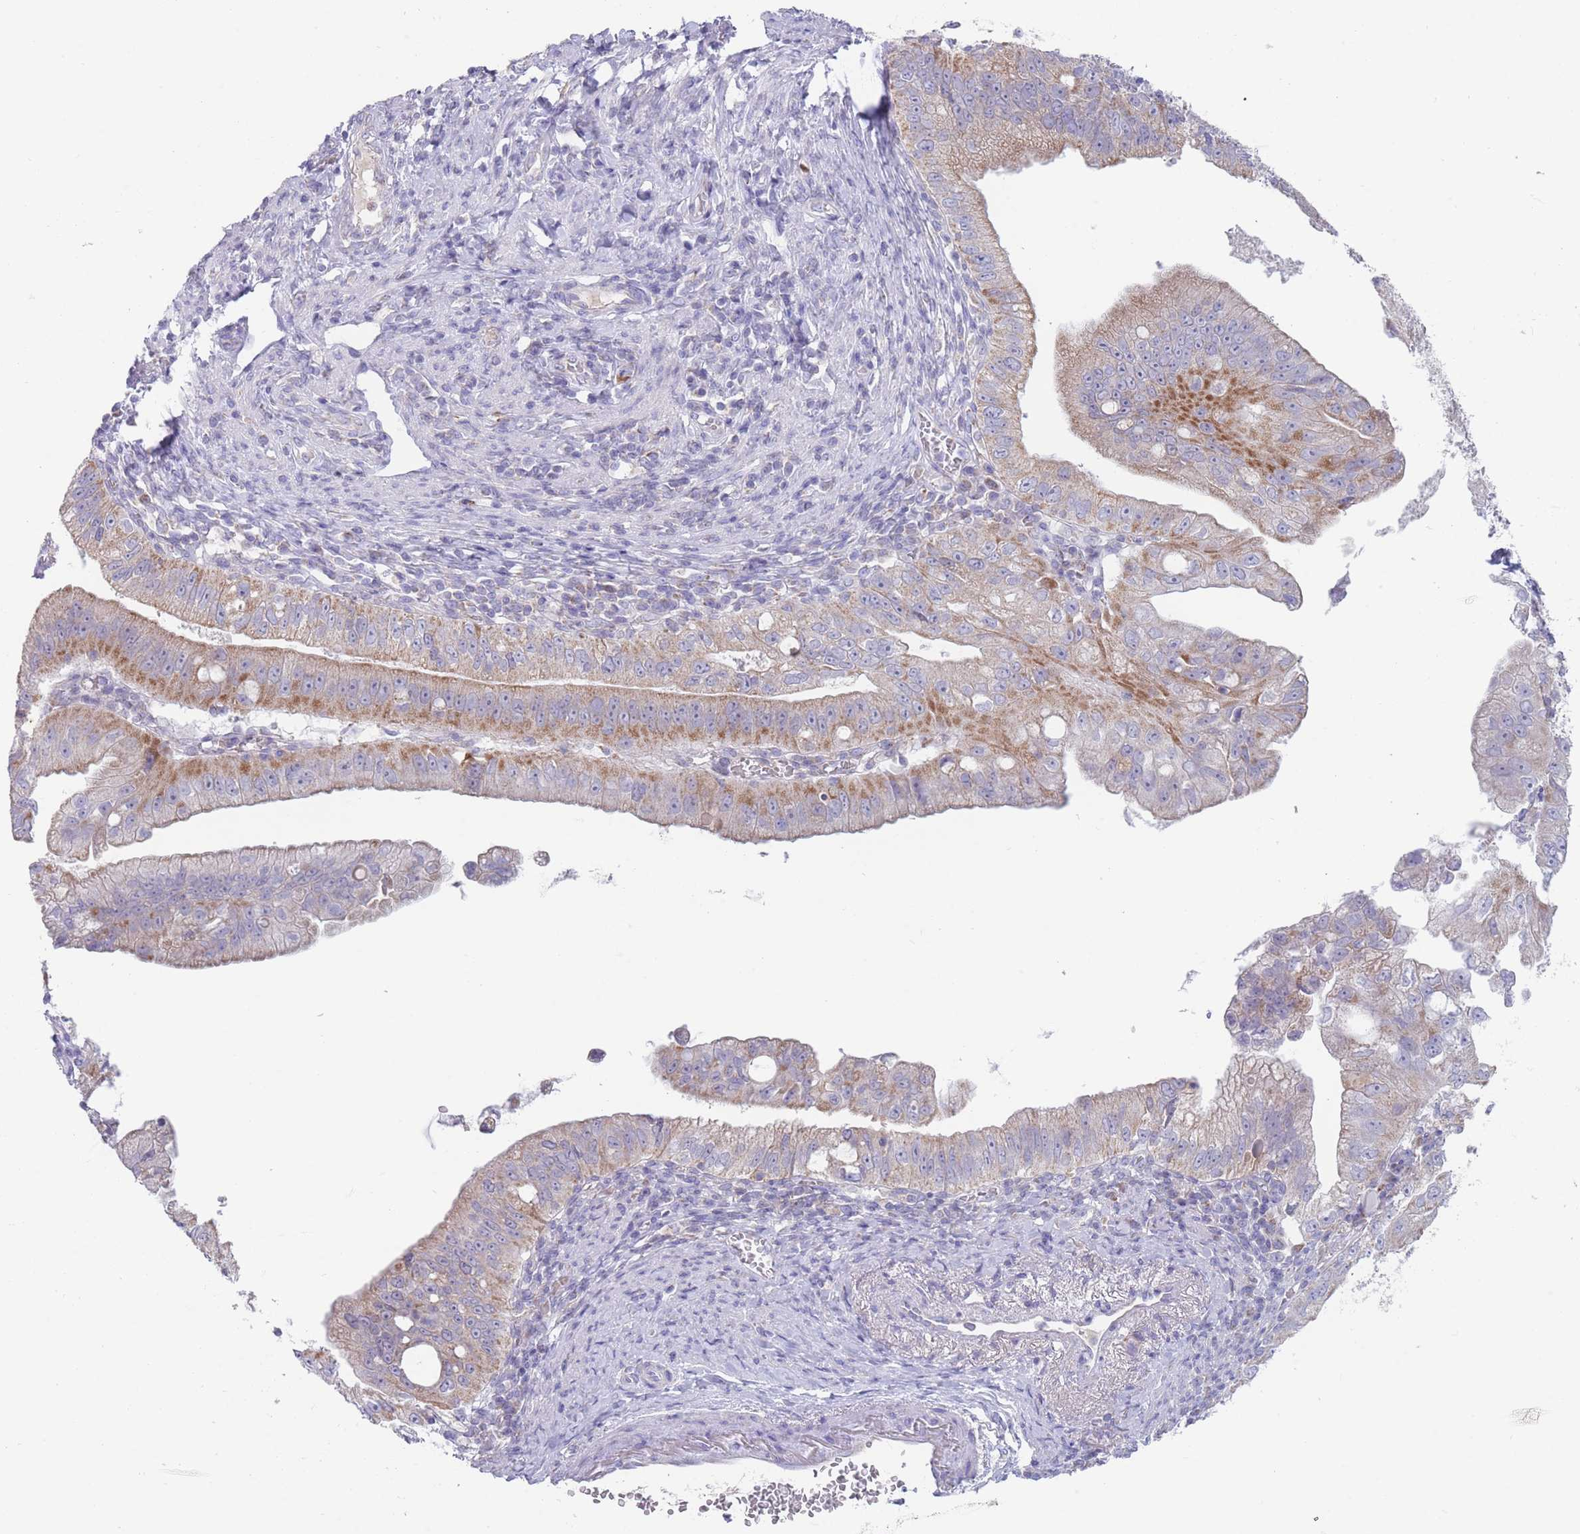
{"staining": {"intensity": "moderate", "quantity": "25%-75%", "location": "cytoplasmic/membranous"}, "tissue": "pancreatic cancer", "cell_type": "Tumor cells", "image_type": "cancer", "snomed": [{"axis": "morphology", "description": "Adenocarcinoma, NOS"}, {"axis": "topography", "description": "Pancreas"}], "caption": "Pancreatic adenocarcinoma stained with a brown dye exhibits moderate cytoplasmic/membranous positive staining in approximately 25%-75% of tumor cells.", "gene": "MRPS14", "patient": {"sex": "male", "age": 70}}